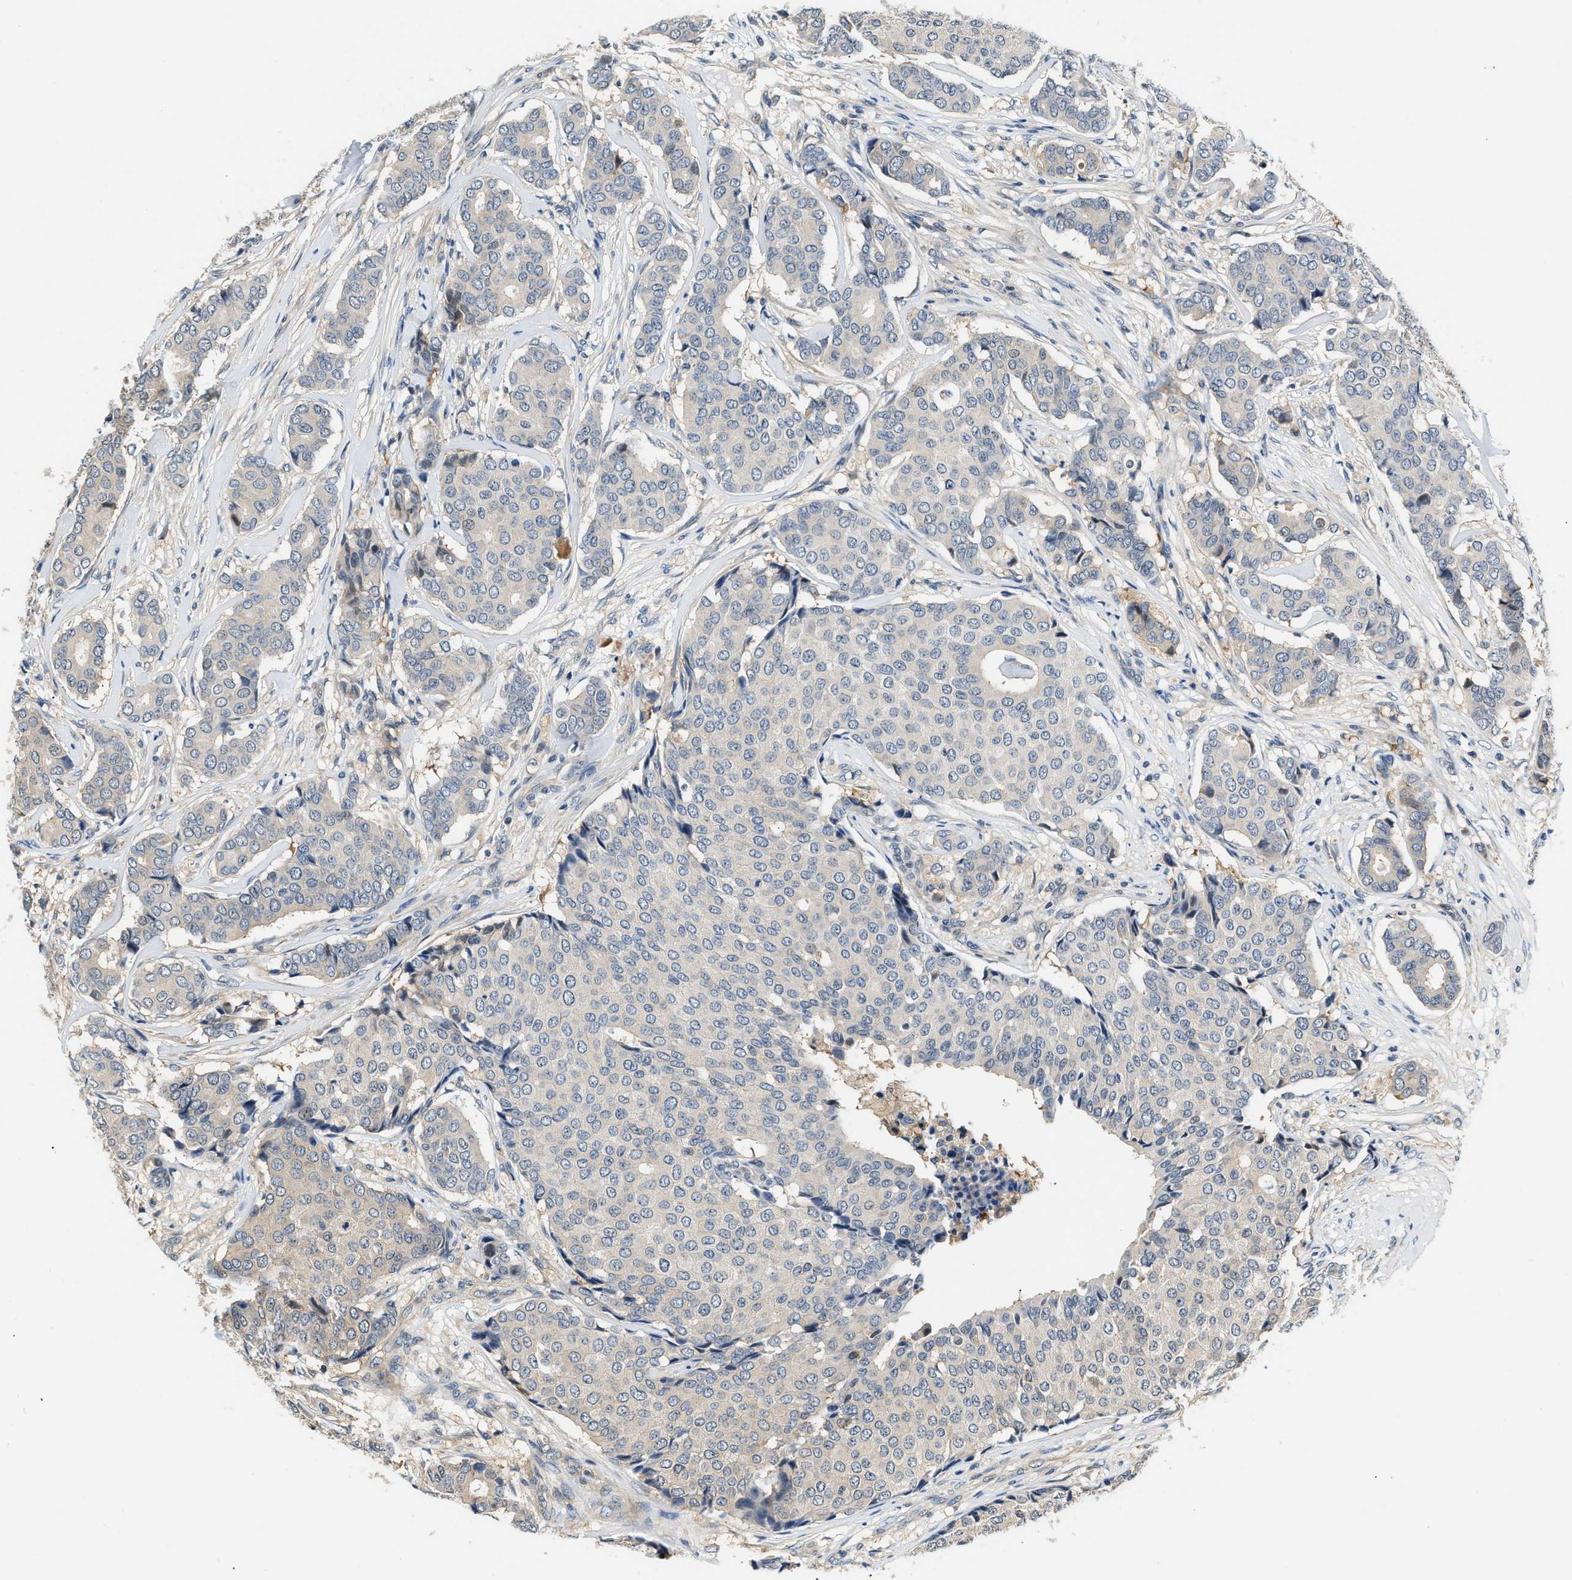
{"staining": {"intensity": "negative", "quantity": "none", "location": "none"}, "tissue": "breast cancer", "cell_type": "Tumor cells", "image_type": "cancer", "snomed": [{"axis": "morphology", "description": "Duct carcinoma"}, {"axis": "topography", "description": "Breast"}], "caption": "An image of human breast infiltrating ductal carcinoma is negative for staining in tumor cells.", "gene": "TUT7", "patient": {"sex": "female", "age": 75}}